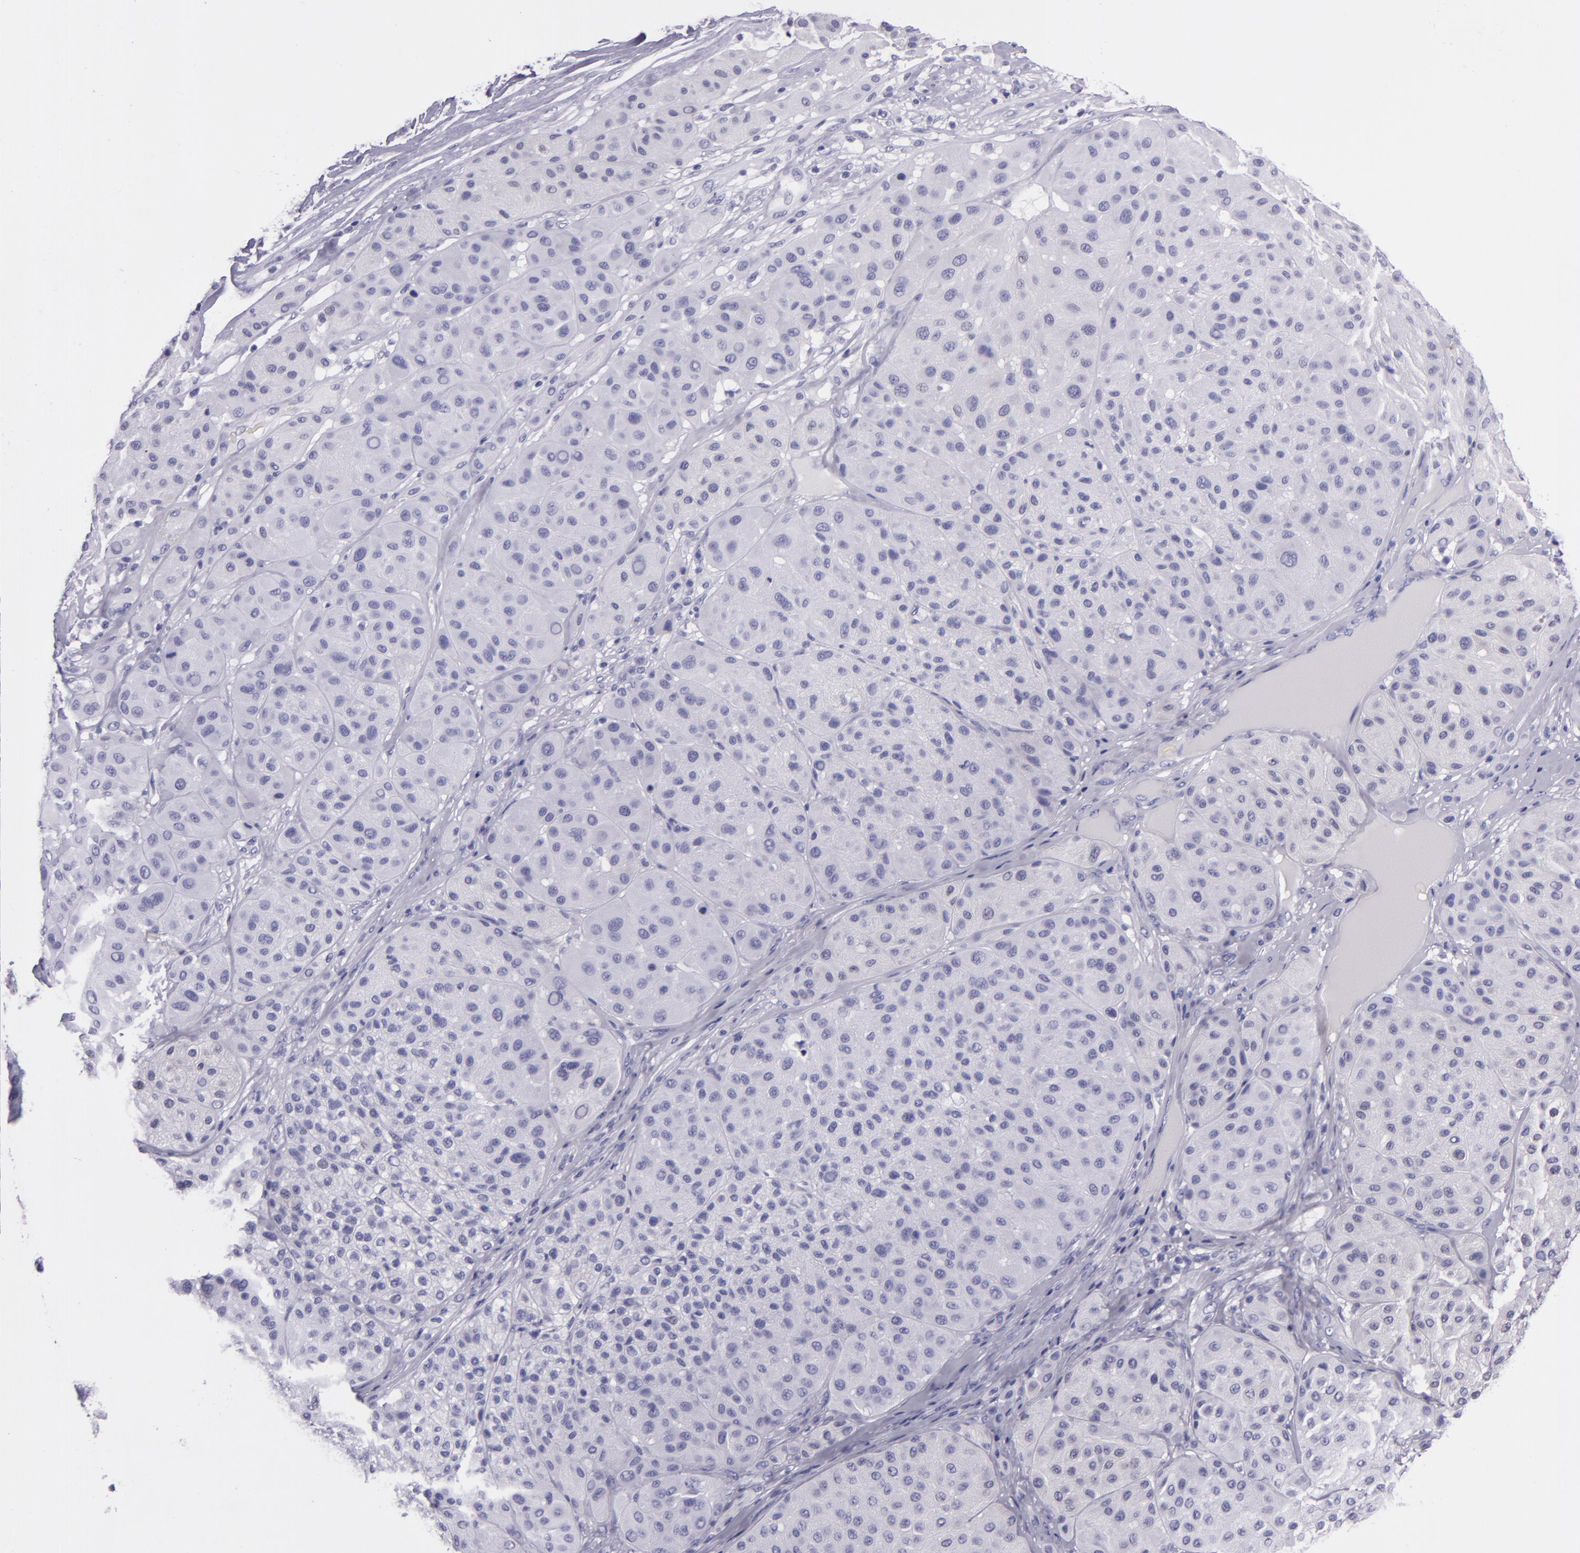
{"staining": {"intensity": "negative", "quantity": "none", "location": "none"}, "tissue": "melanoma", "cell_type": "Tumor cells", "image_type": "cancer", "snomed": [{"axis": "morphology", "description": "Normal tissue, NOS"}, {"axis": "morphology", "description": "Malignant melanoma, Metastatic site"}, {"axis": "topography", "description": "Skin"}], "caption": "Tumor cells show no significant protein staining in melanoma. Nuclei are stained in blue.", "gene": "MUC5AC", "patient": {"sex": "male", "age": 41}}